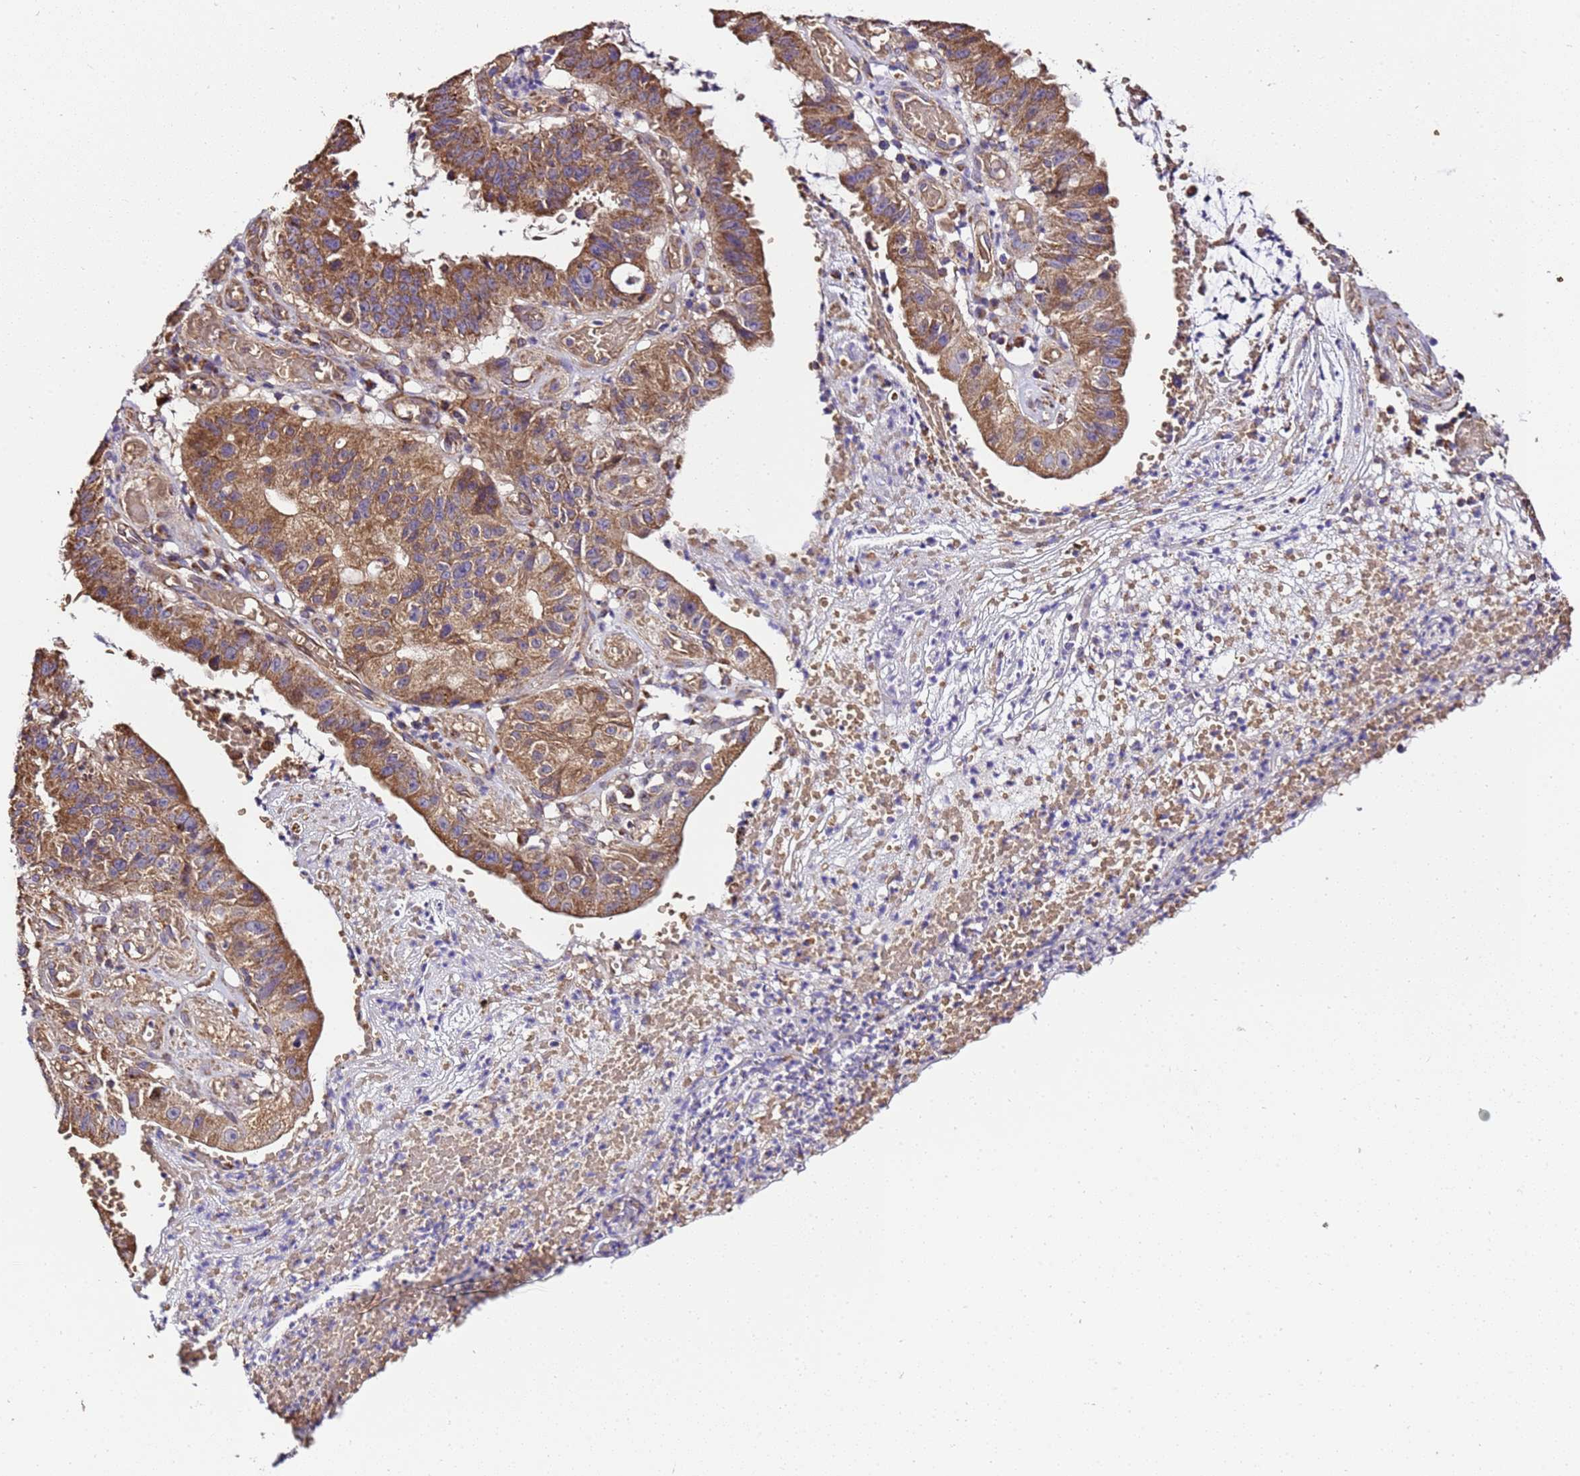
{"staining": {"intensity": "strong", "quantity": ">75%", "location": "cytoplasmic/membranous"}, "tissue": "stomach cancer", "cell_type": "Tumor cells", "image_type": "cancer", "snomed": [{"axis": "morphology", "description": "Adenocarcinoma, NOS"}, {"axis": "topography", "description": "Stomach"}], "caption": "Immunohistochemical staining of stomach cancer shows high levels of strong cytoplasmic/membranous protein expression in approximately >75% of tumor cells. The staining was performed using DAB (3,3'-diaminobenzidine), with brown indicating positive protein expression. Nuclei are stained blue with hematoxylin.", "gene": "LRRIQ1", "patient": {"sex": "male", "age": 59}}